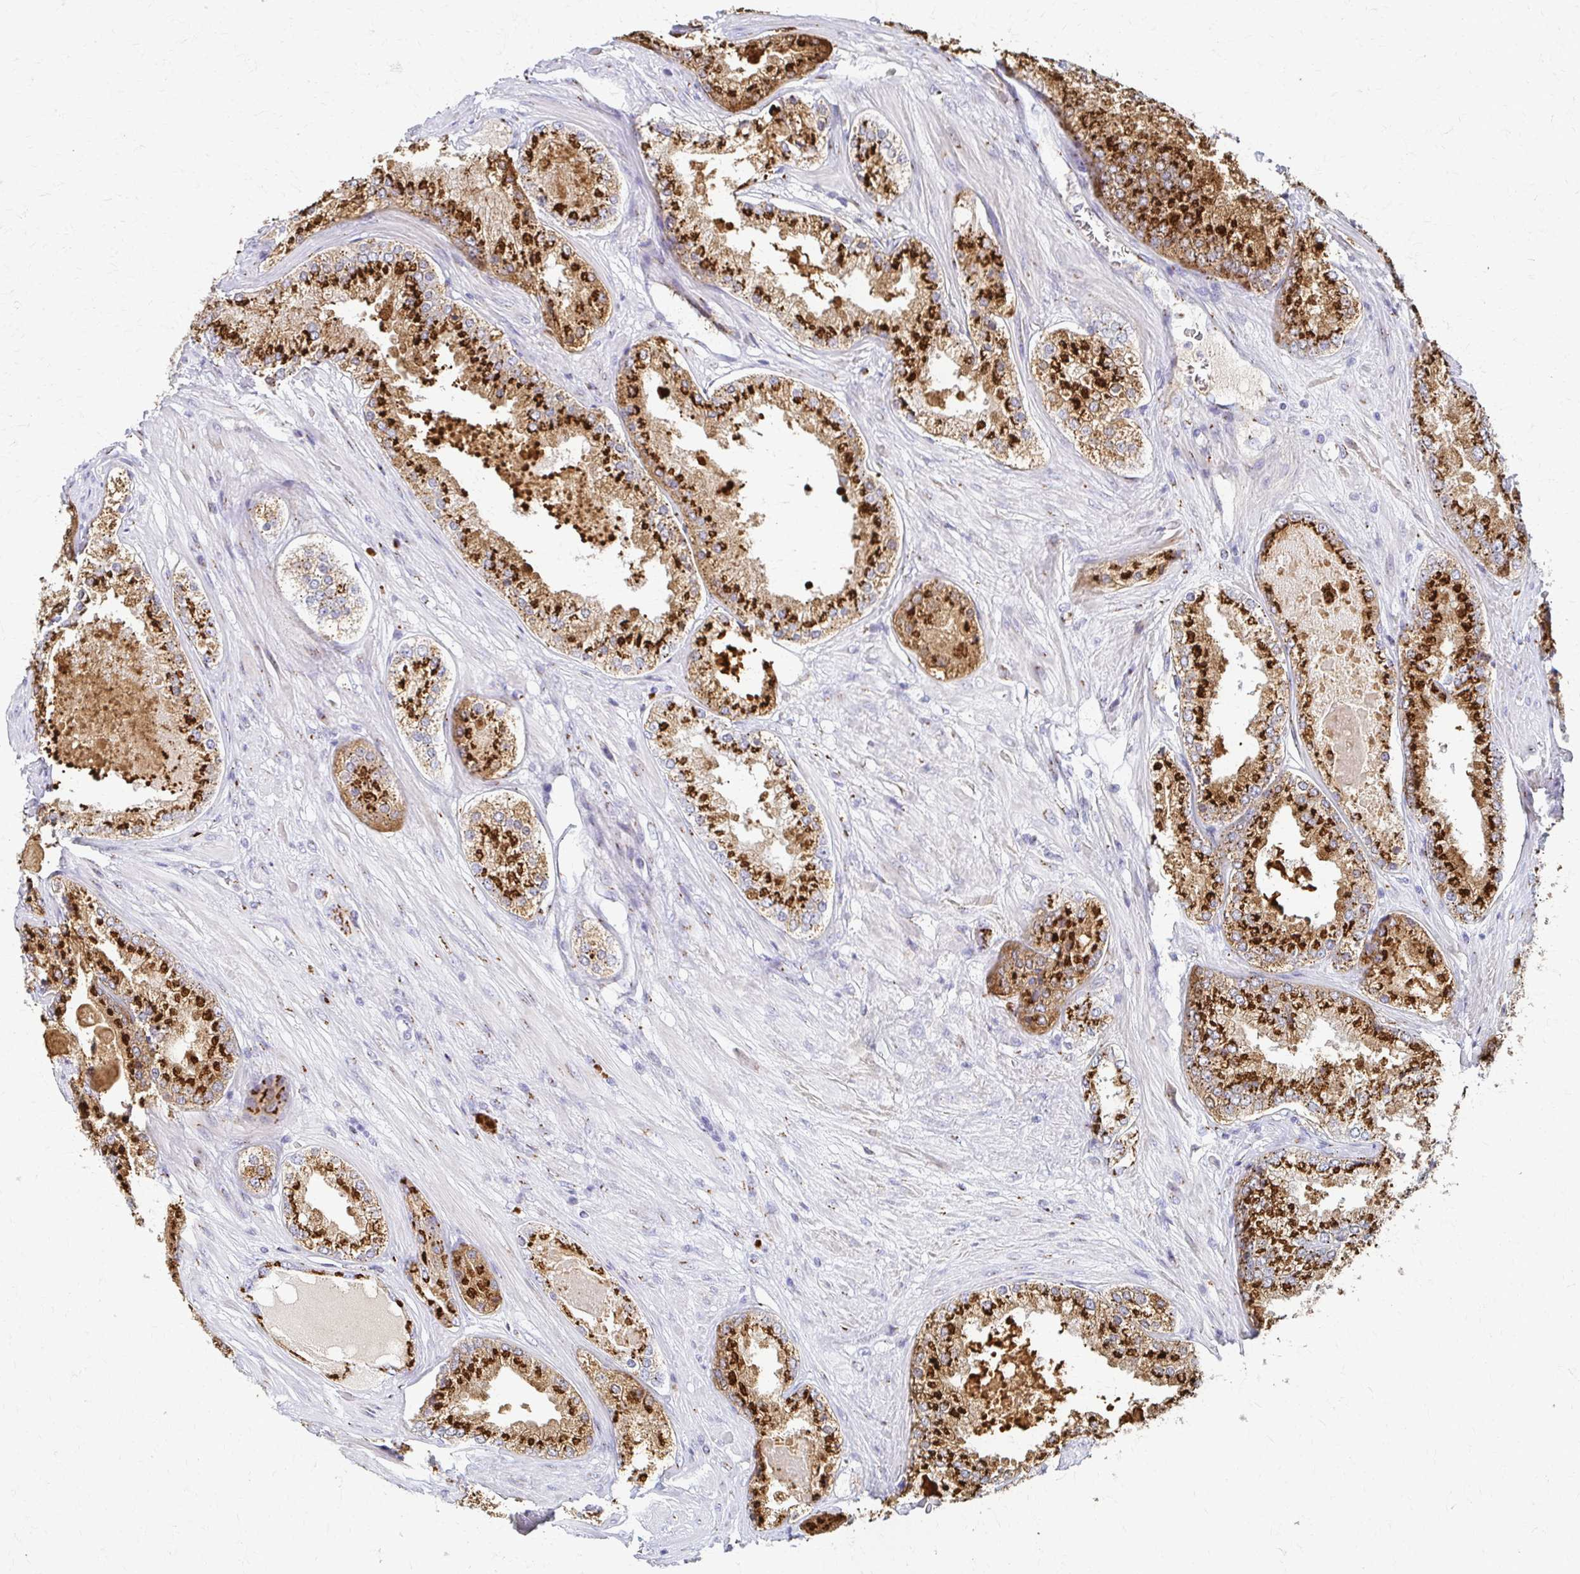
{"staining": {"intensity": "strong", "quantity": ">75%", "location": "cytoplasmic/membranous"}, "tissue": "prostate cancer", "cell_type": "Tumor cells", "image_type": "cancer", "snomed": [{"axis": "morphology", "description": "Adenocarcinoma, Low grade"}, {"axis": "topography", "description": "Prostate"}], "caption": "Protein expression analysis of adenocarcinoma (low-grade) (prostate) shows strong cytoplasmic/membranous positivity in about >75% of tumor cells.", "gene": "TM9SF1", "patient": {"sex": "male", "age": 68}}